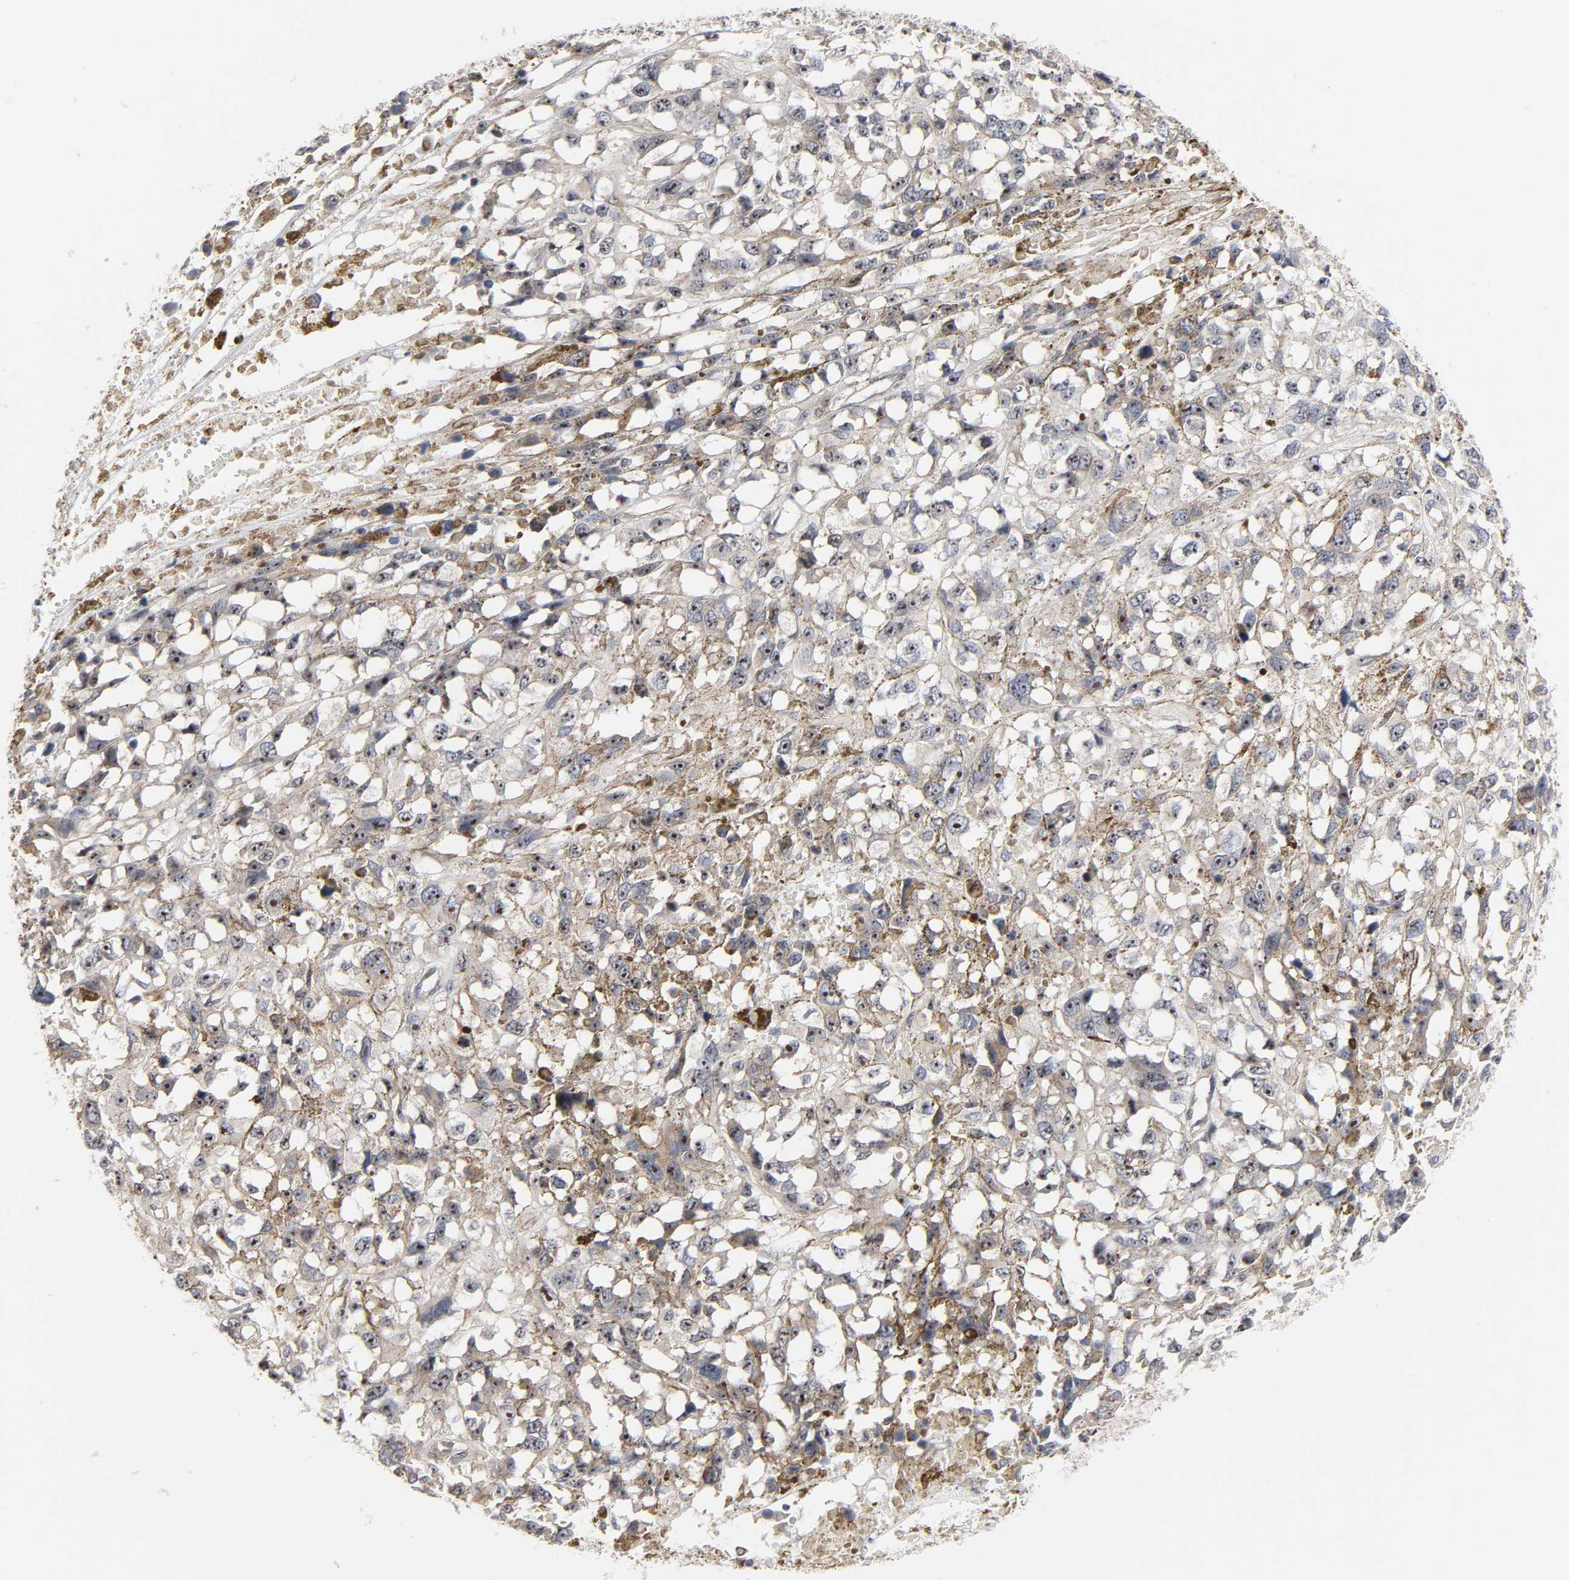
{"staining": {"intensity": "weak", "quantity": "25%-75%", "location": "cytoplasmic/membranous,nuclear"}, "tissue": "melanoma", "cell_type": "Tumor cells", "image_type": "cancer", "snomed": [{"axis": "morphology", "description": "Malignant melanoma, Metastatic site"}, {"axis": "topography", "description": "Lymph node"}], "caption": "Immunohistochemistry image of human malignant melanoma (metastatic site) stained for a protein (brown), which demonstrates low levels of weak cytoplasmic/membranous and nuclear positivity in about 25%-75% of tumor cells.", "gene": "DDX10", "patient": {"sex": "male", "age": 59}}